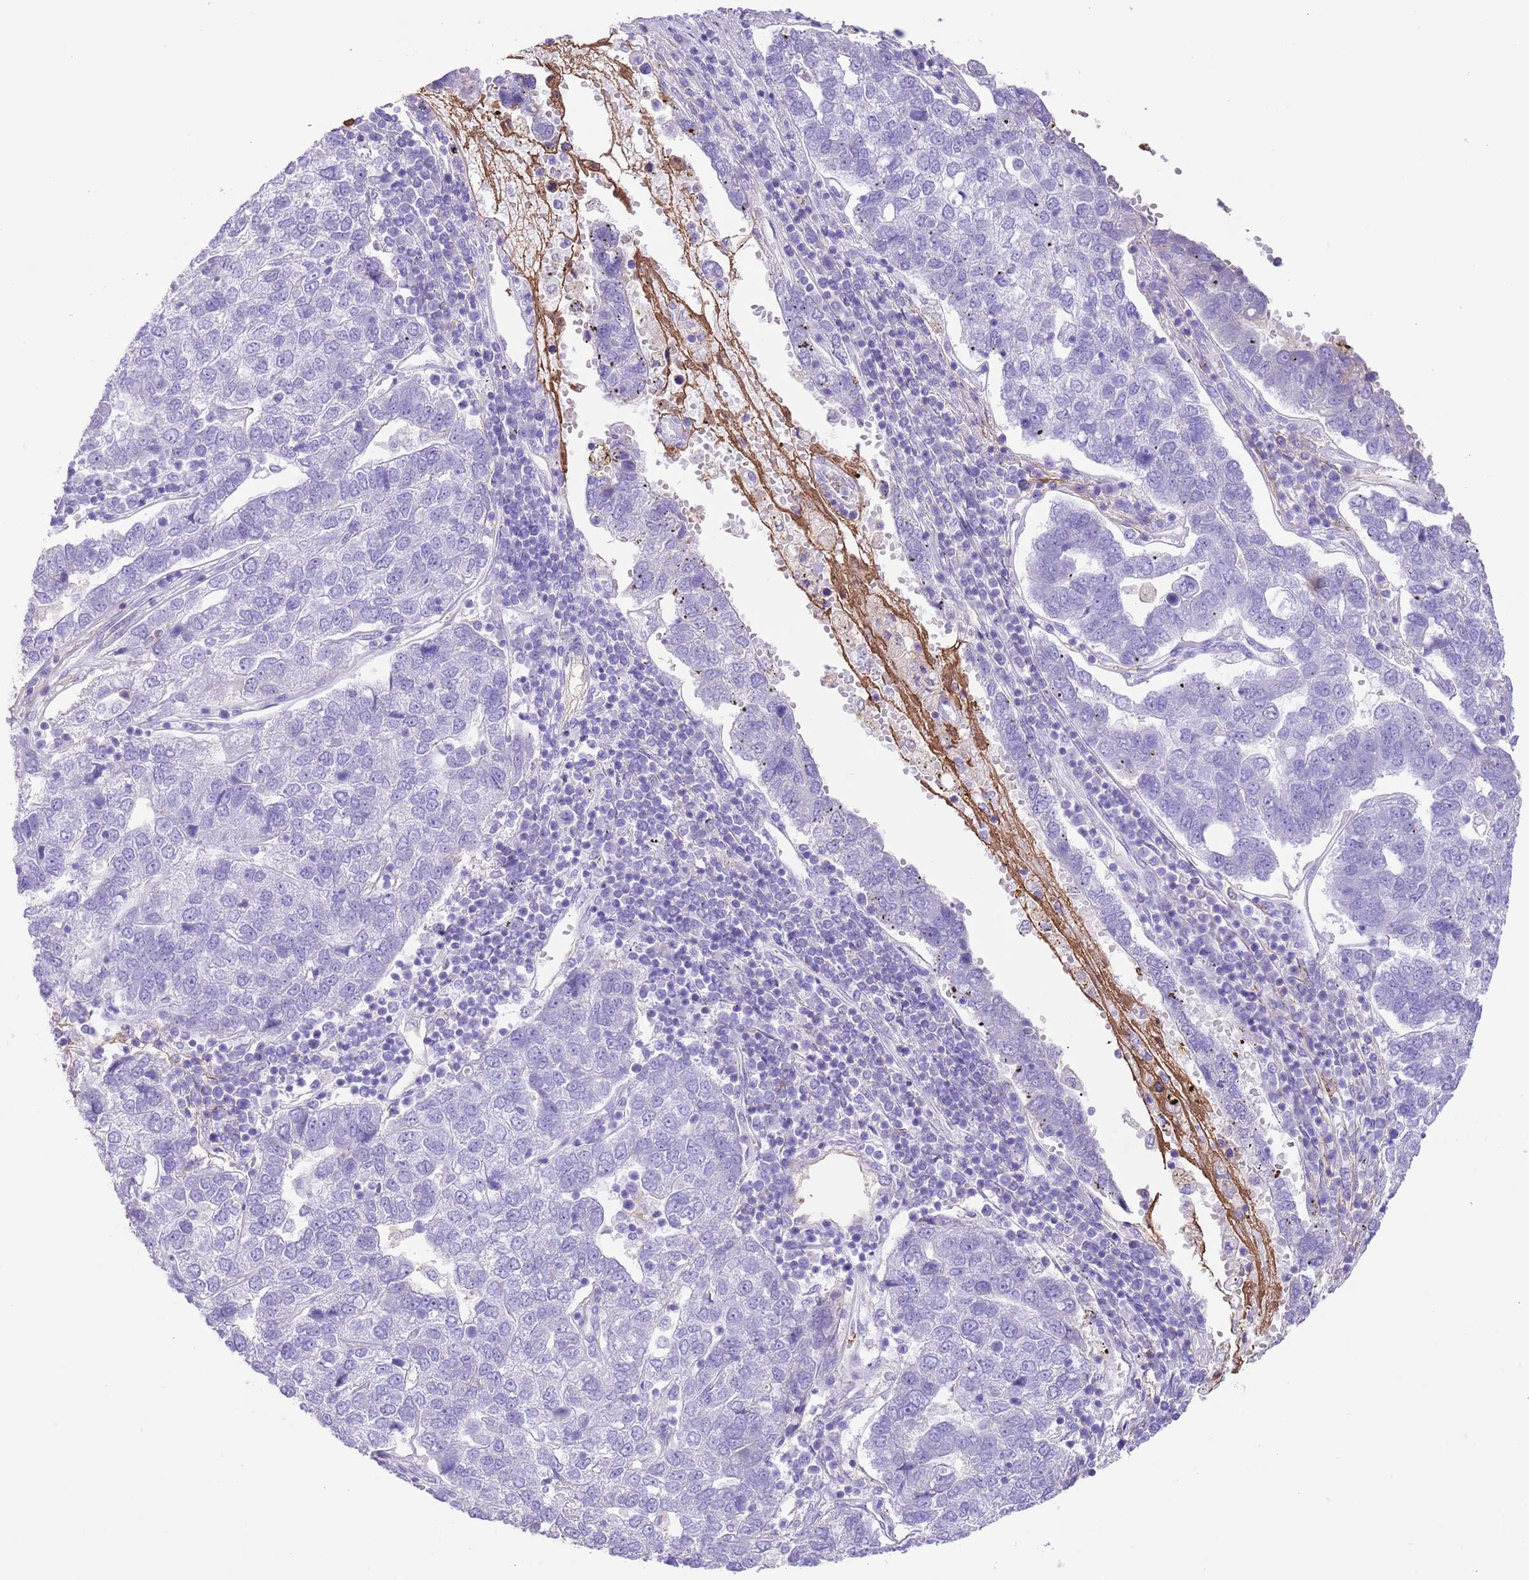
{"staining": {"intensity": "negative", "quantity": "none", "location": "none"}, "tissue": "pancreatic cancer", "cell_type": "Tumor cells", "image_type": "cancer", "snomed": [{"axis": "morphology", "description": "Adenocarcinoma, NOS"}, {"axis": "topography", "description": "Pancreas"}], "caption": "Immunohistochemical staining of human pancreatic cancer exhibits no significant expression in tumor cells.", "gene": "IGF1", "patient": {"sex": "female", "age": 61}}